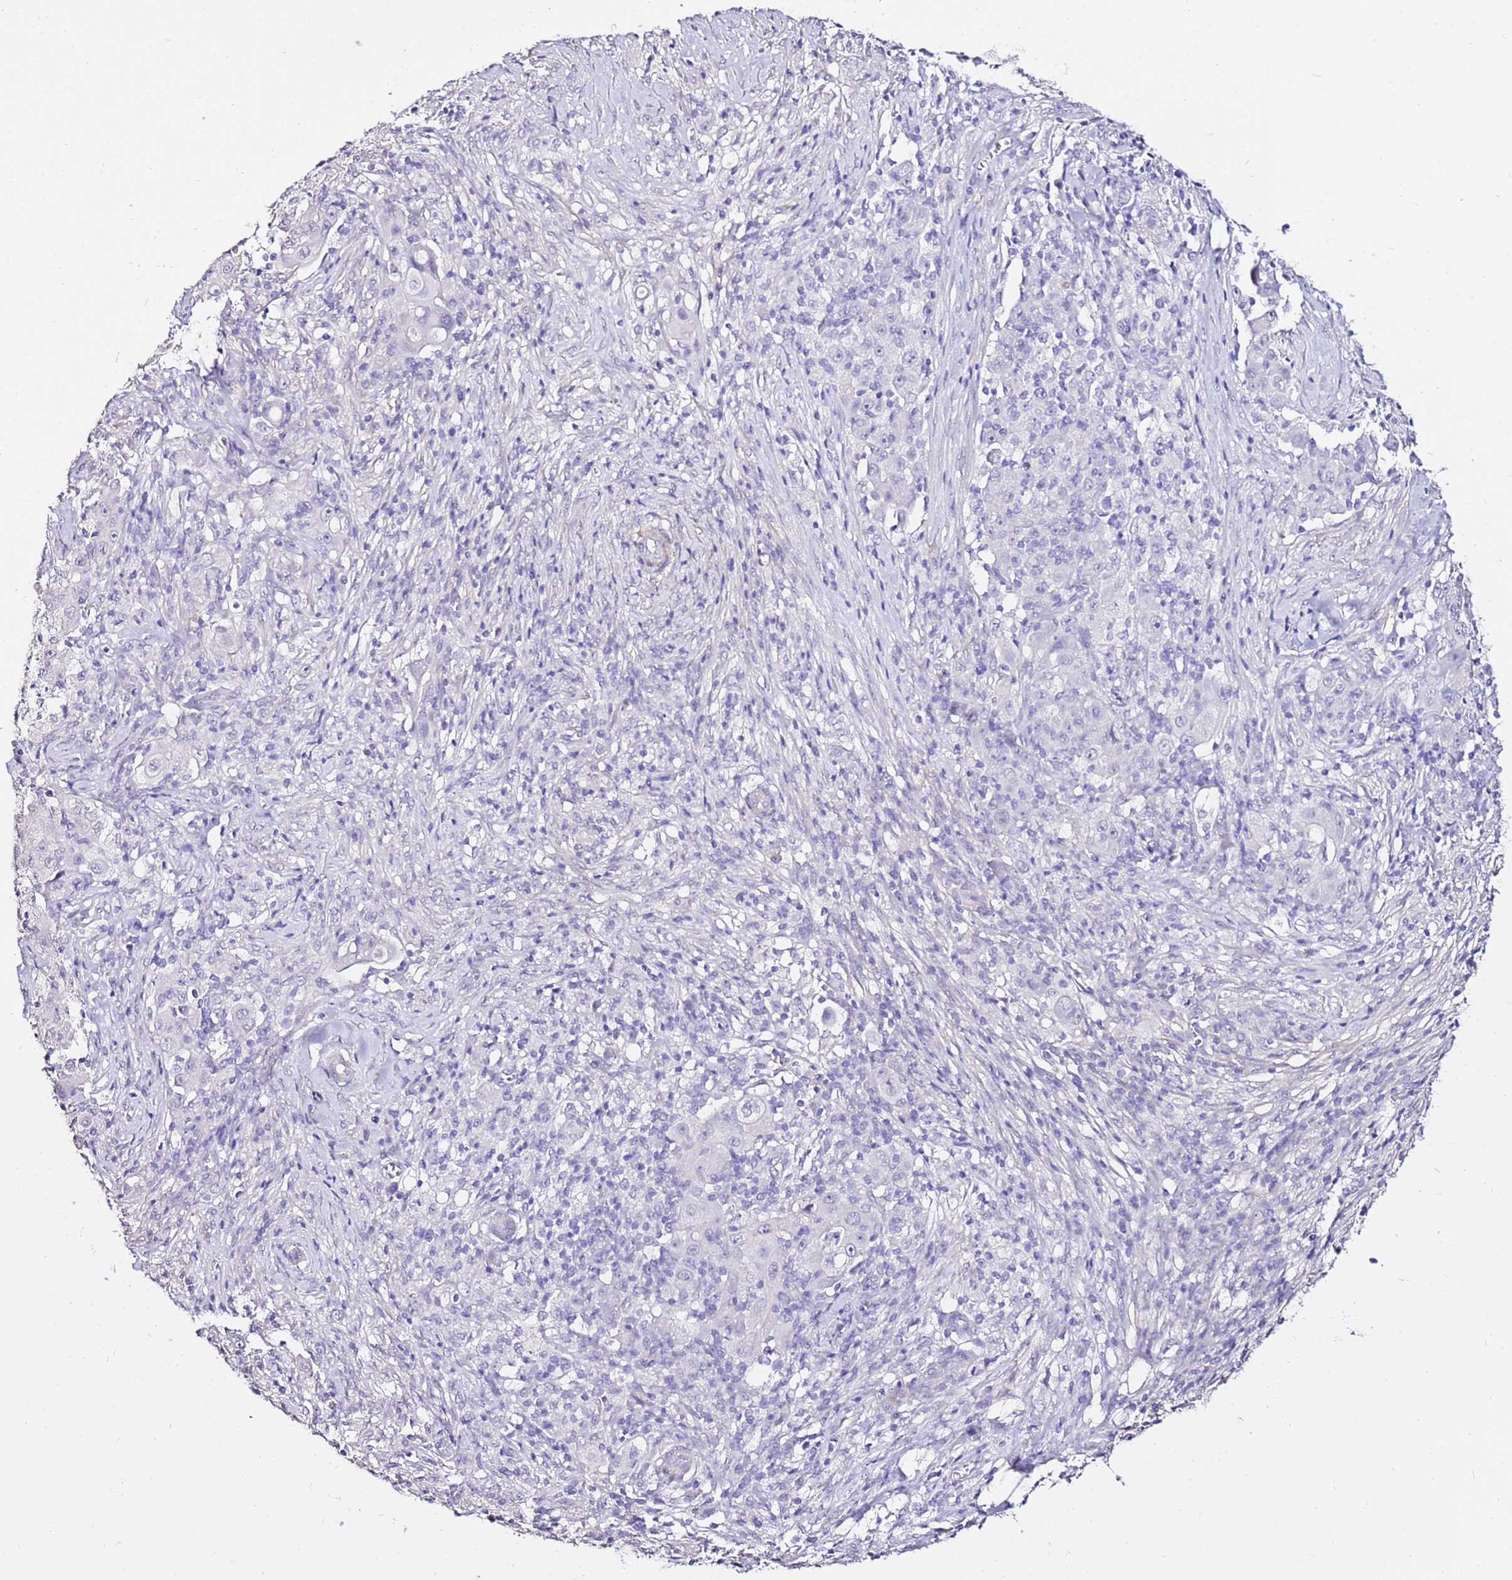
{"staining": {"intensity": "negative", "quantity": "none", "location": "none"}, "tissue": "ovarian cancer", "cell_type": "Tumor cells", "image_type": "cancer", "snomed": [{"axis": "morphology", "description": "Carcinoma, endometroid"}, {"axis": "topography", "description": "Ovary"}], "caption": "DAB immunohistochemical staining of endometroid carcinoma (ovarian) exhibits no significant staining in tumor cells.", "gene": "ART5", "patient": {"sex": "female", "age": 42}}